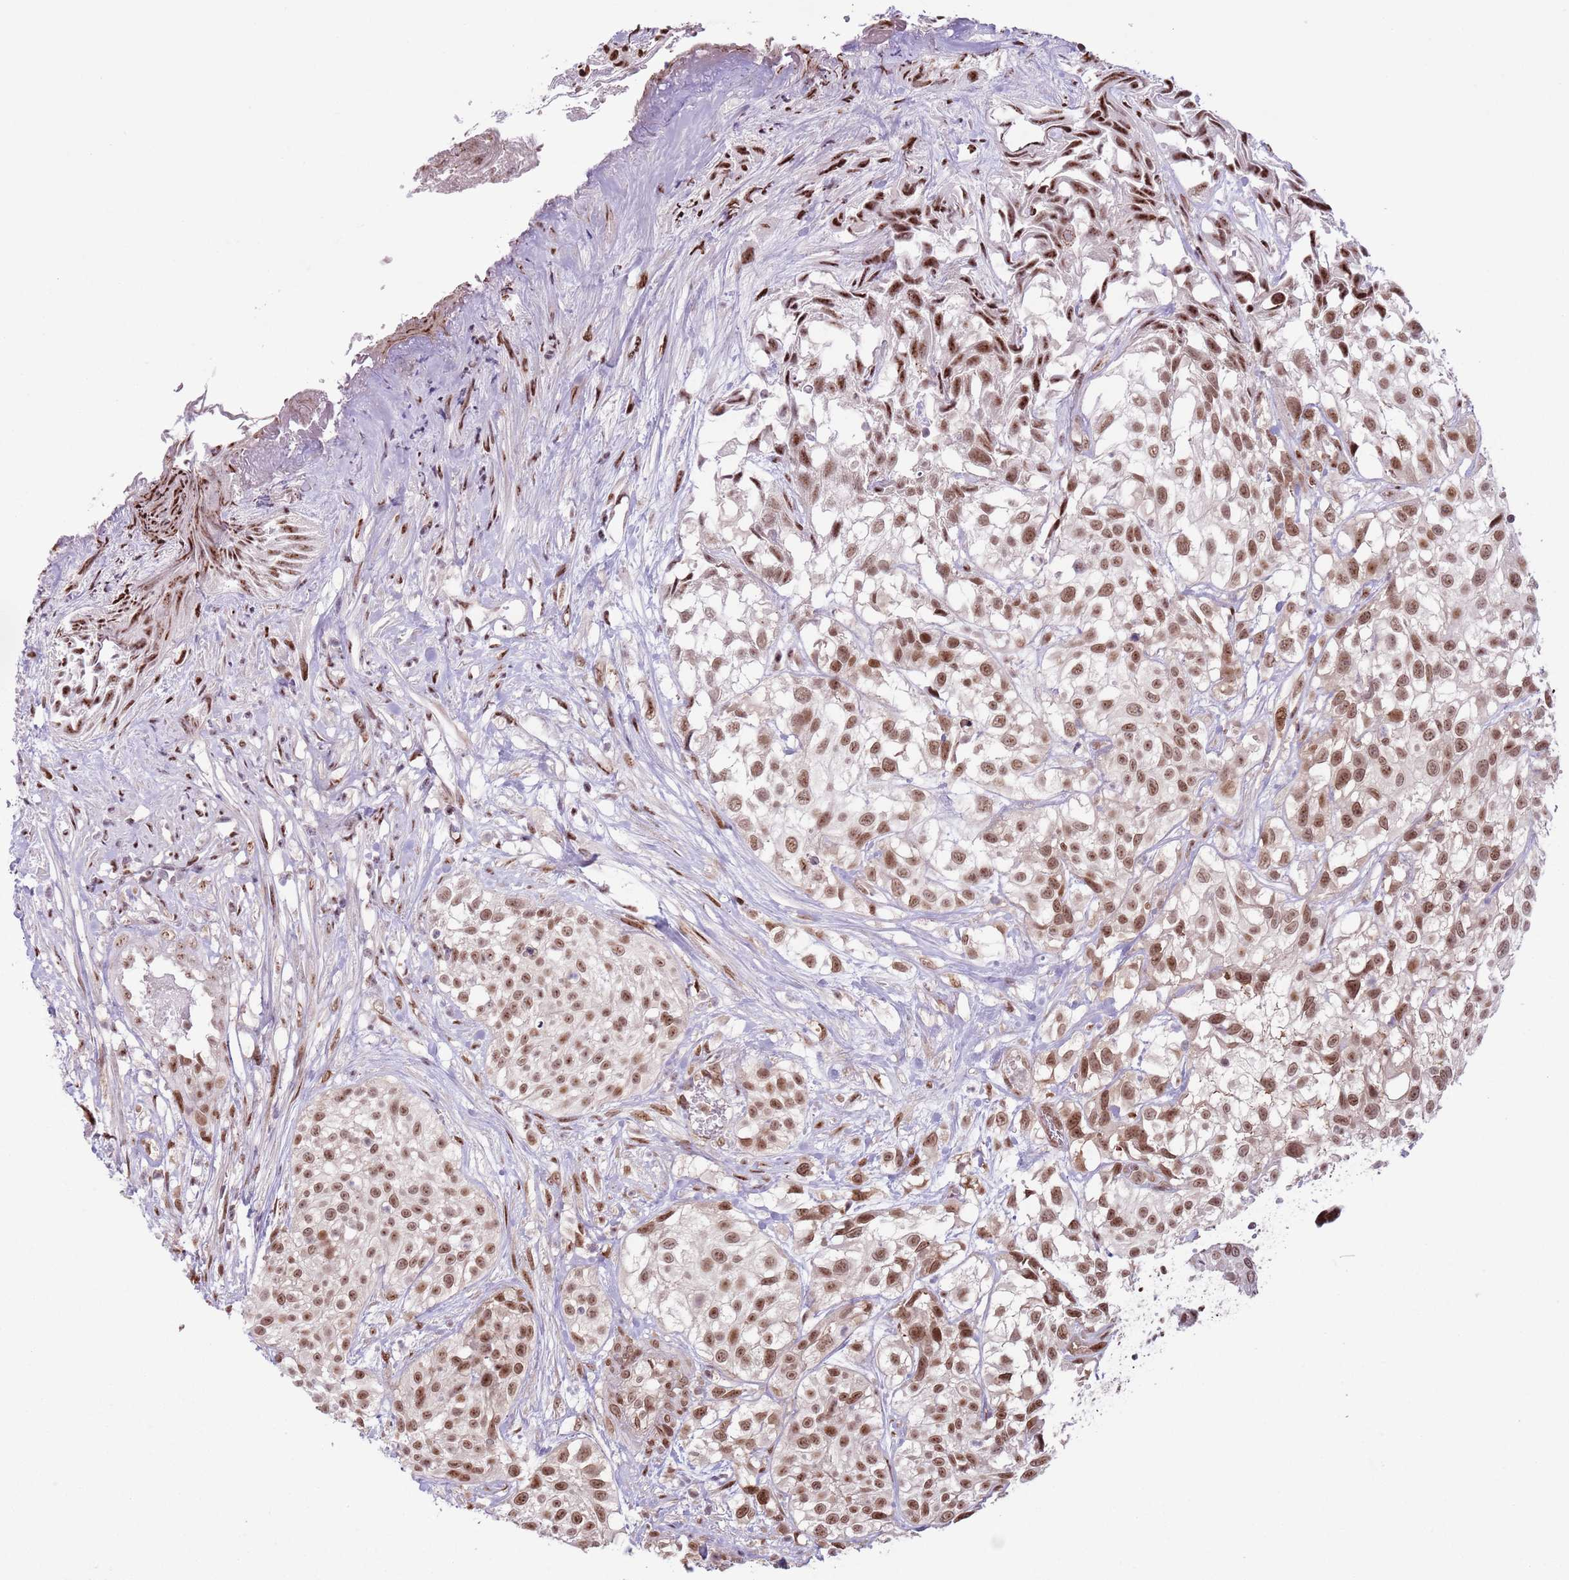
{"staining": {"intensity": "moderate", "quantity": ">75%", "location": "nuclear"}, "tissue": "urothelial cancer", "cell_type": "Tumor cells", "image_type": "cancer", "snomed": [{"axis": "morphology", "description": "Urothelial carcinoma, High grade"}, {"axis": "topography", "description": "Urinary bladder"}], "caption": "This histopathology image reveals high-grade urothelial carcinoma stained with immunohistochemistry to label a protein in brown. The nuclear of tumor cells show moderate positivity for the protein. Nuclei are counter-stained blue.", "gene": "SIPA1L3", "patient": {"sex": "male", "age": 56}}